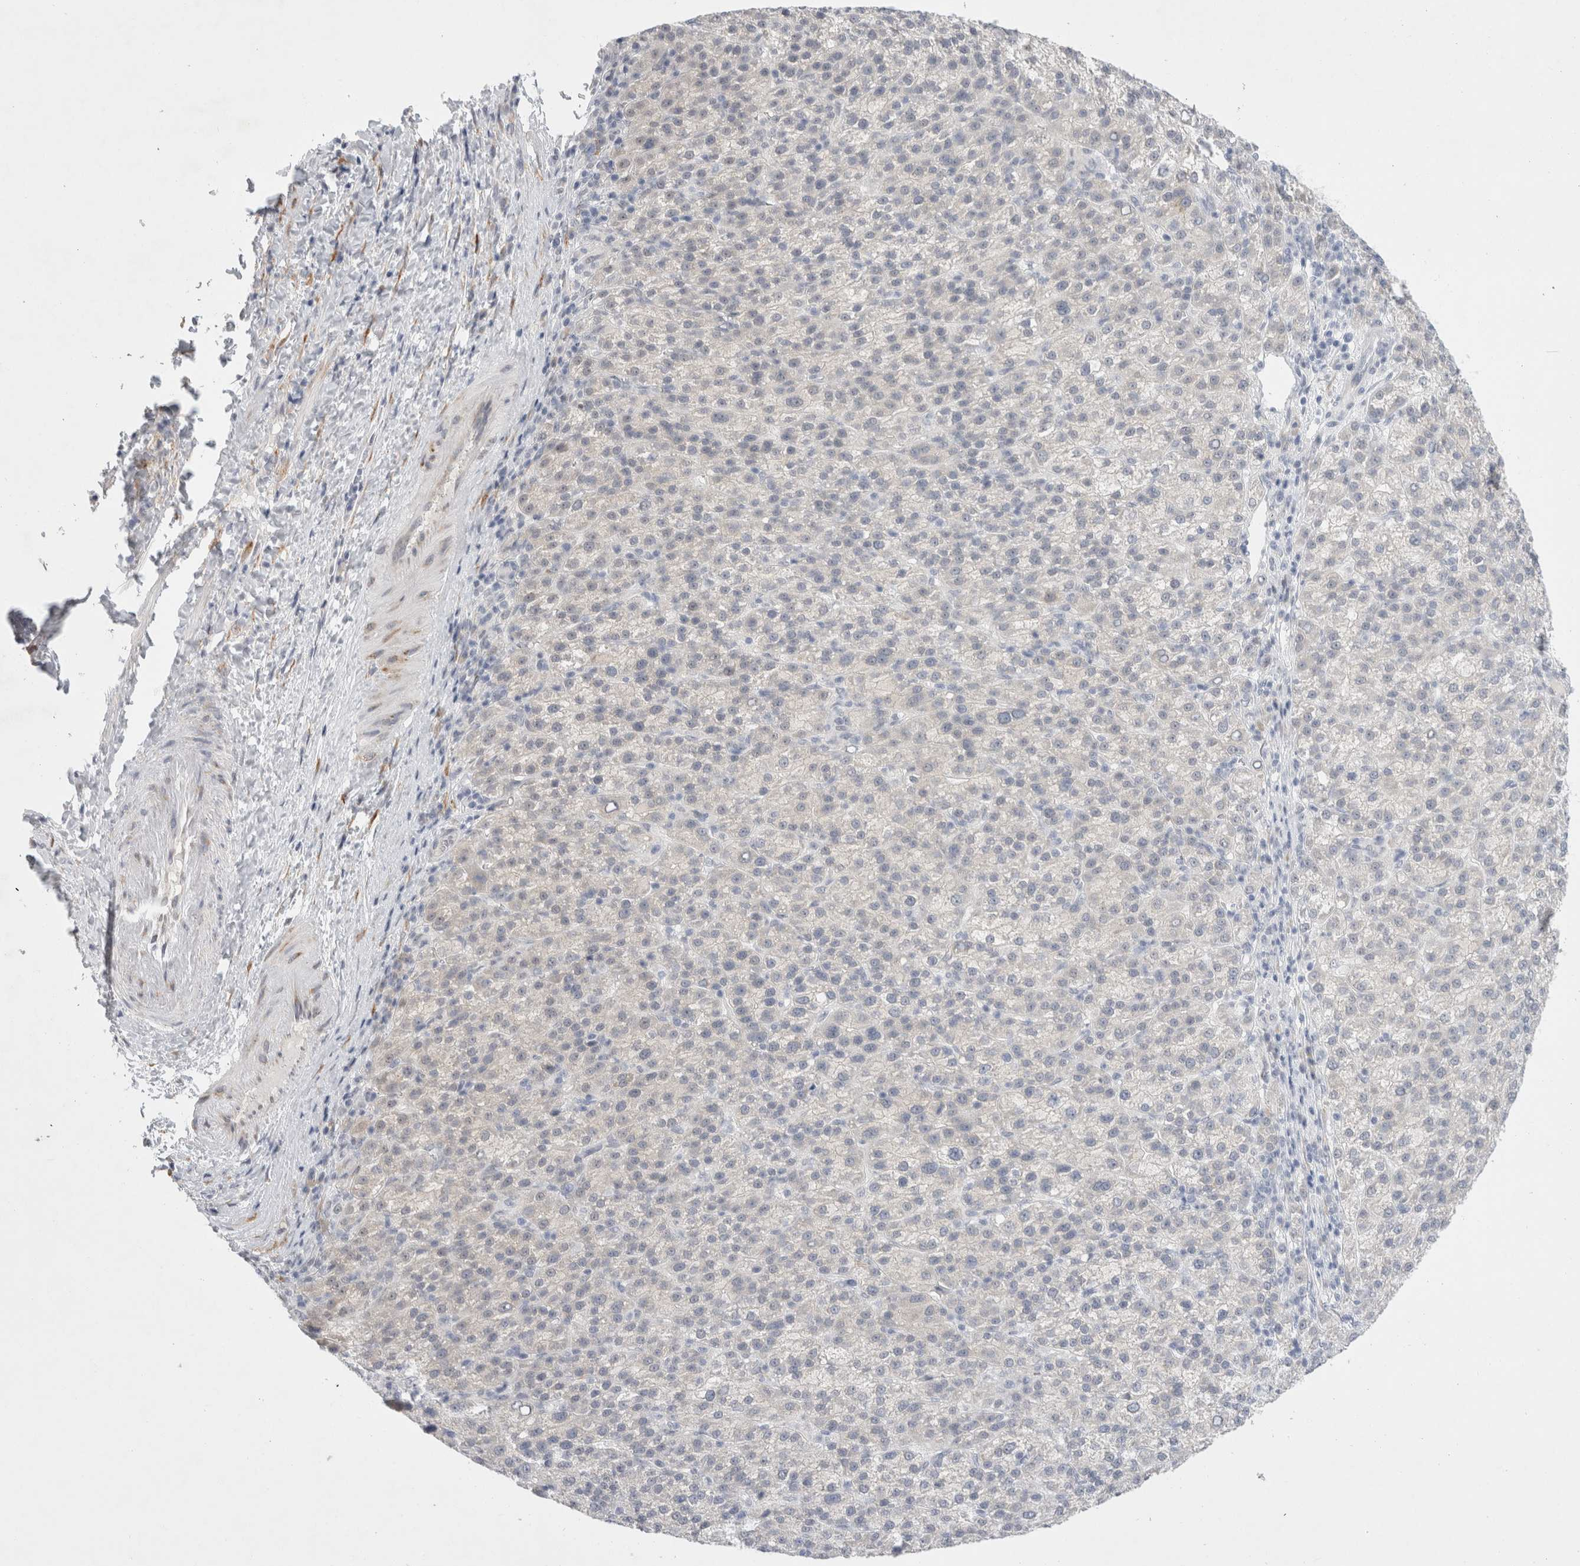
{"staining": {"intensity": "negative", "quantity": "none", "location": "none"}, "tissue": "liver cancer", "cell_type": "Tumor cells", "image_type": "cancer", "snomed": [{"axis": "morphology", "description": "Carcinoma, Hepatocellular, NOS"}, {"axis": "topography", "description": "Liver"}], "caption": "This is a histopathology image of IHC staining of liver cancer, which shows no staining in tumor cells.", "gene": "TRMT1L", "patient": {"sex": "female", "age": 58}}